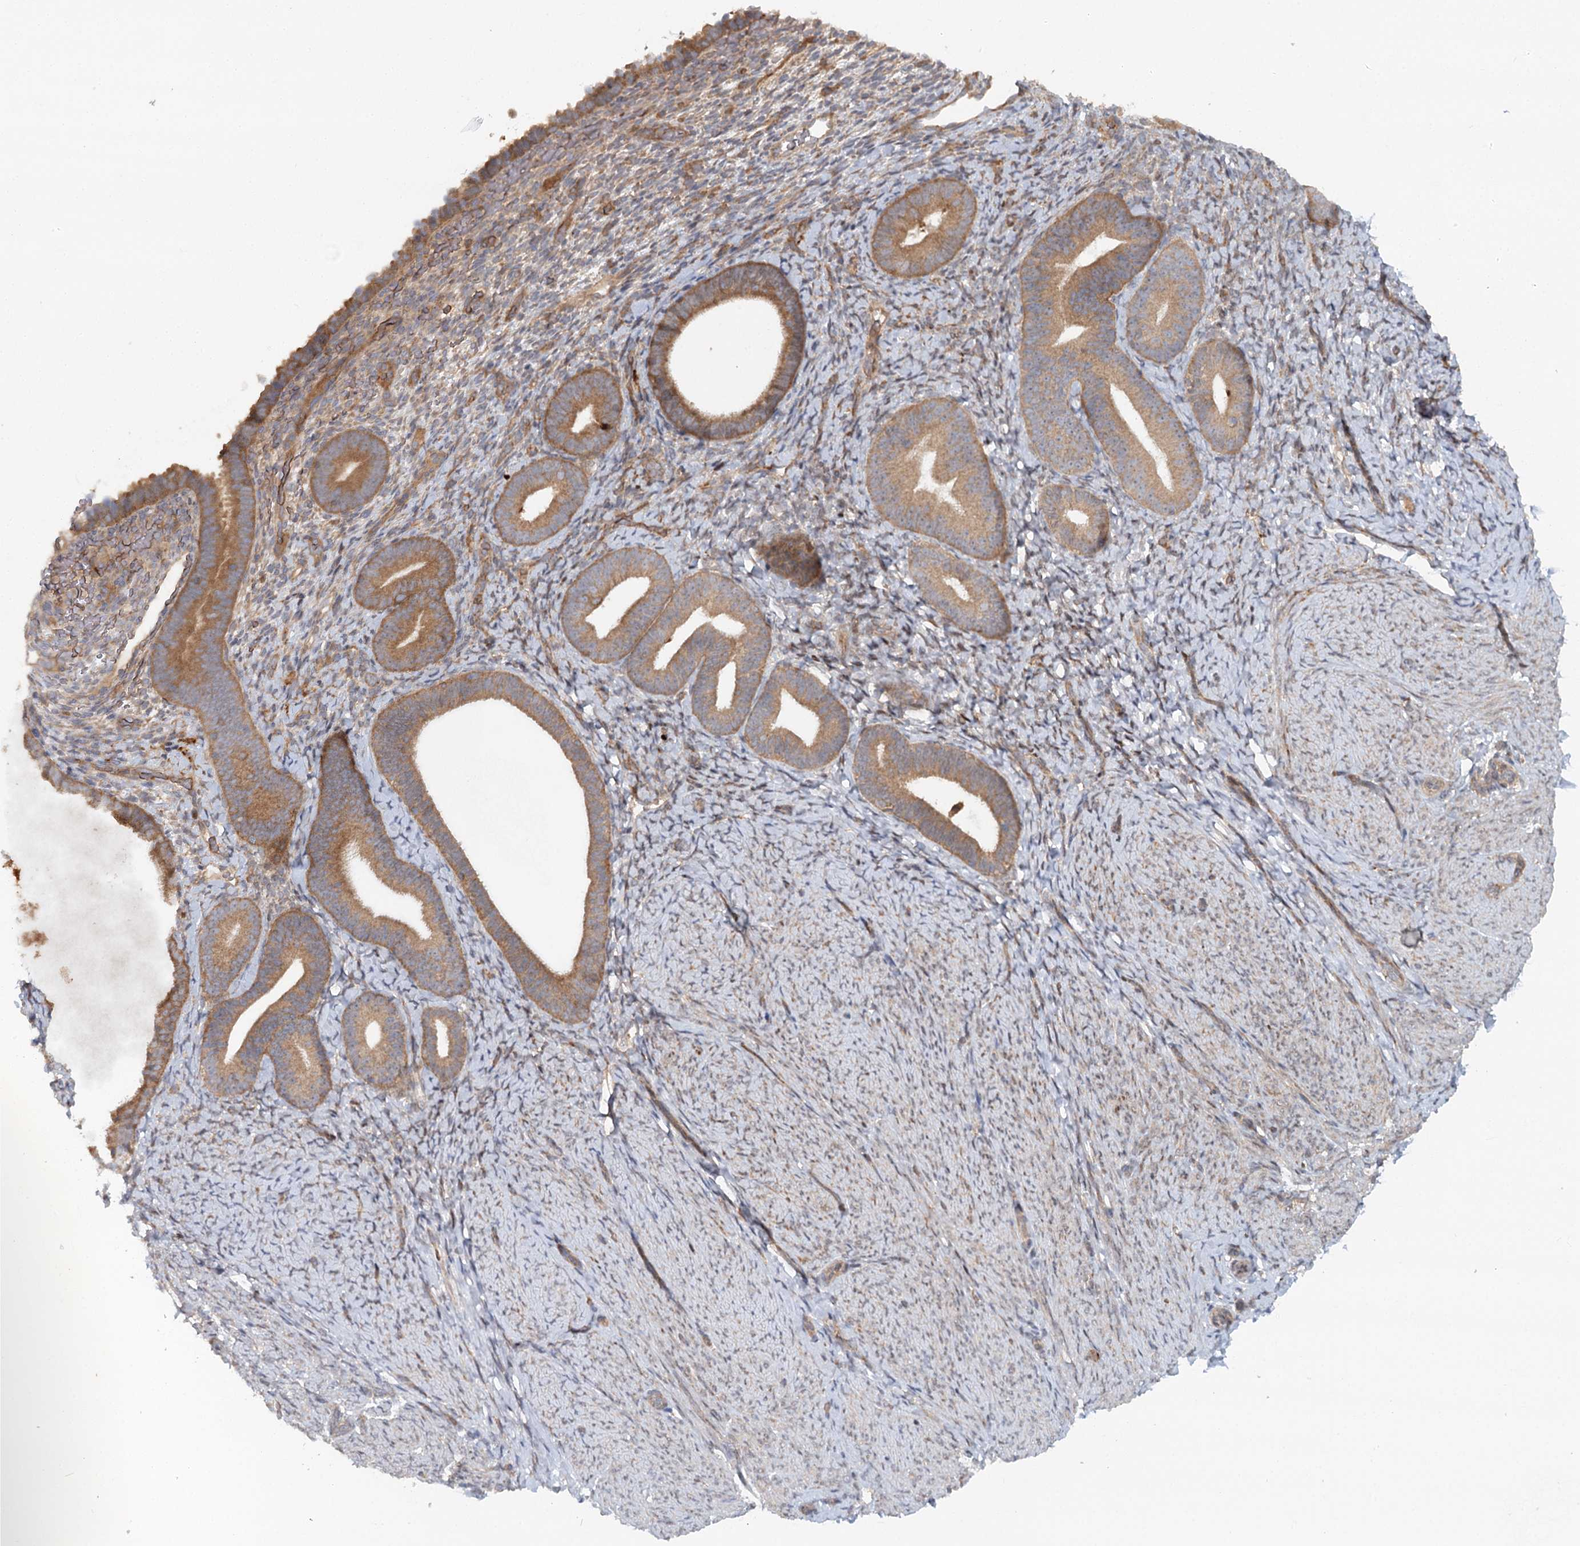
{"staining": {"intensity": "weak", "quantity": "<25%", "location": "cytoplasmic/membranous"}, "tissue": "endometrium", "cell_type": "Cells in endometrial stroma", "image_type": "normal", "snomed": [{"axis": "morphology", "description": "Normal tissue, NOS"}, {"axis": "topography", "description": "Endometrium"}], "caption": "Immunohistochemistry (IHC) of normal endometrium exhibits no staining in cells in endometrial stroma.", "gene": "RNF111", "patient": {"sex": "female", "age": 65}}